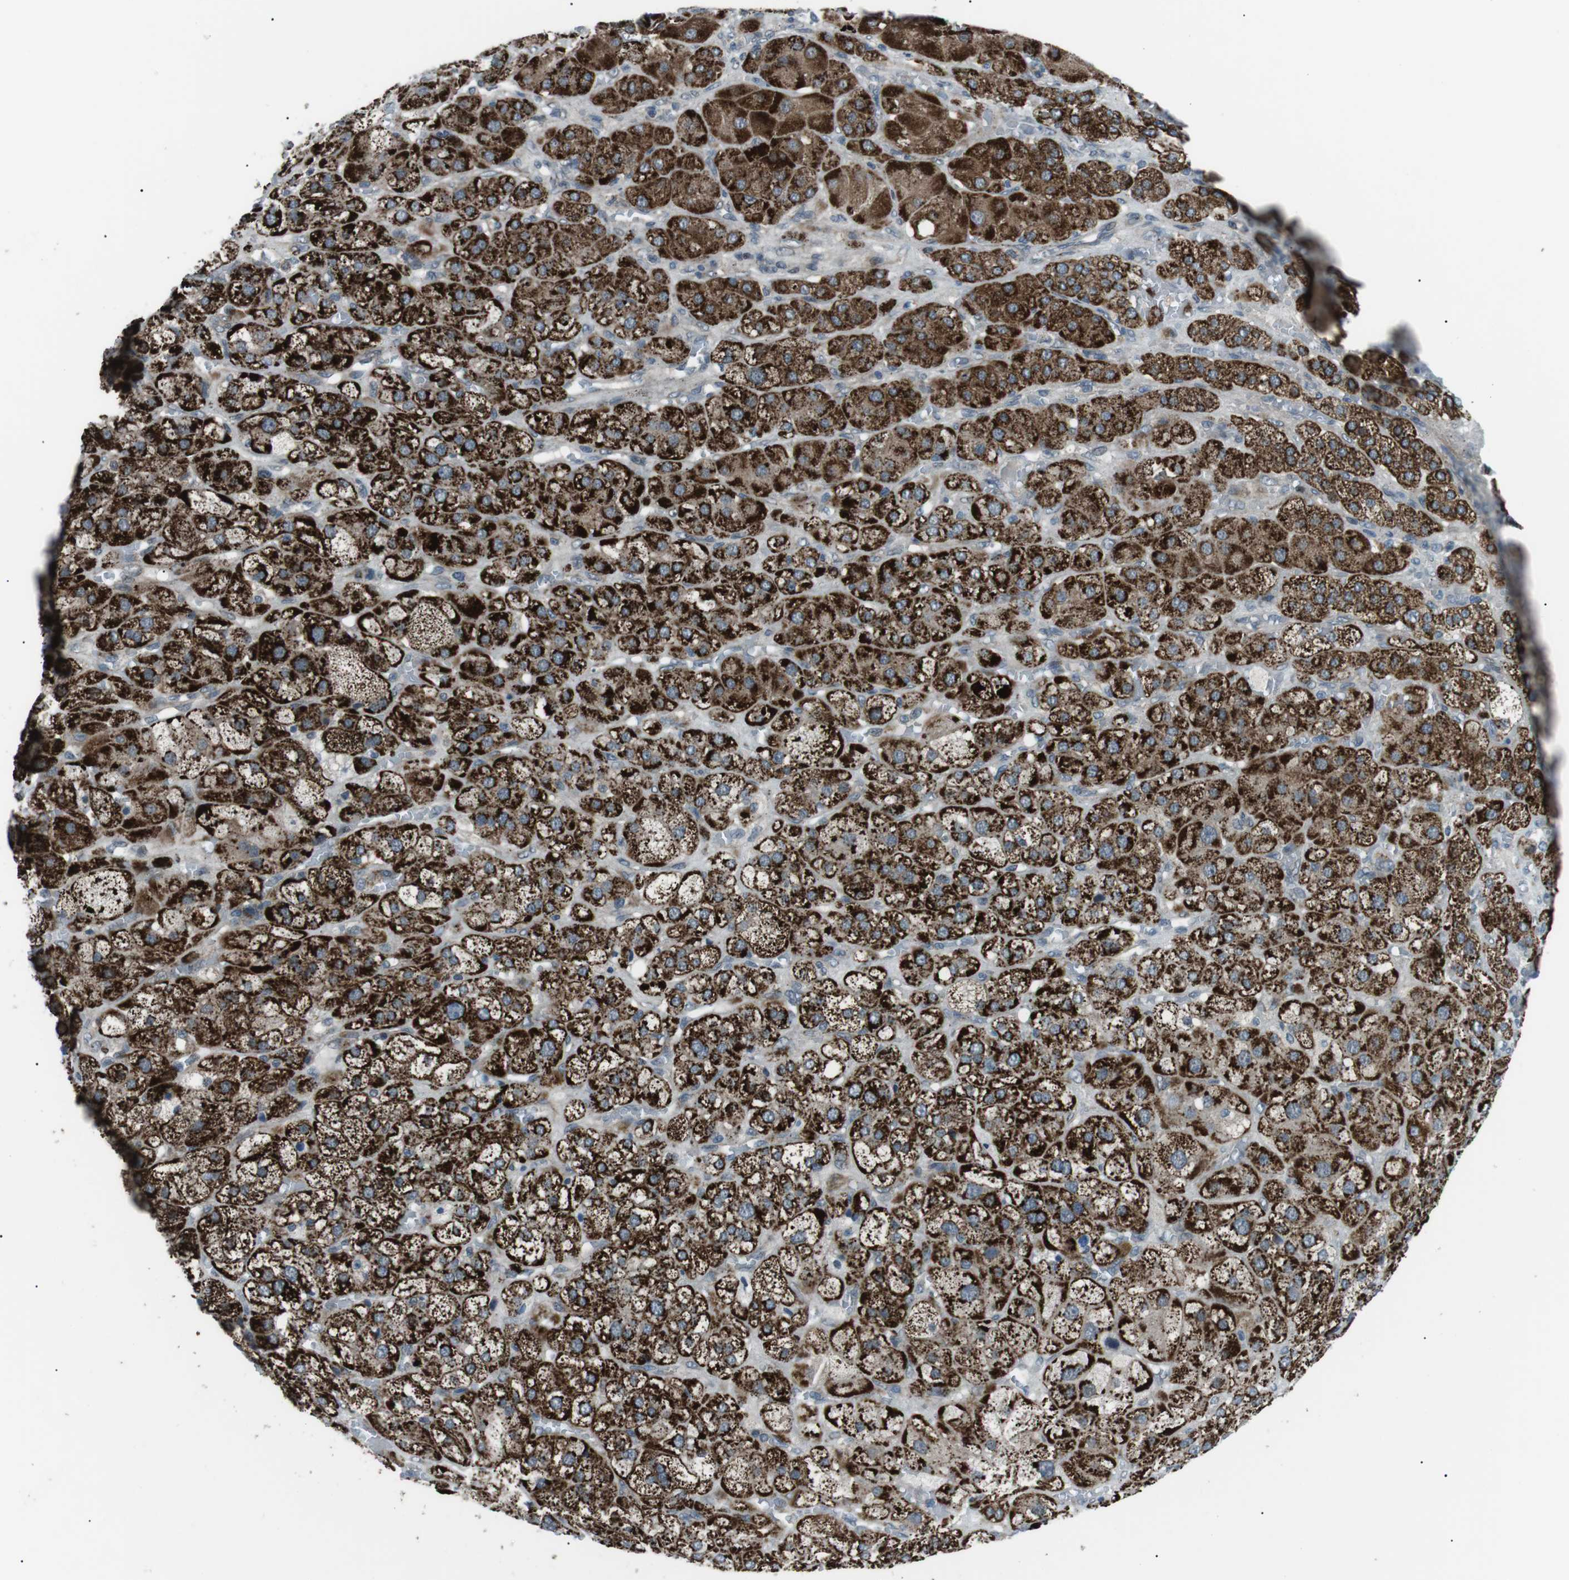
{"staining": {"intensity": "strong", "quantity": ">75%", "location": "cytoplasmic/membranous"}, "tissue": "adrenal gland", "cell_type": "Glandular cells", "image_type": "normal", "snomed": [{"axis": "morphology", "description": "Normal tissue, NOS"}, {"axis": "topography", "description": "Adrenal gland"}], "caption": "The histopathology image demonstrates immunohistochemical staining of unremarkable adrenal gland. There is strong cytoplasmic/membranous expression is appreciated in about >75% of glandular cells.", "gene": "ARID5B", "patient": {"sex": "female", "age": 47}}